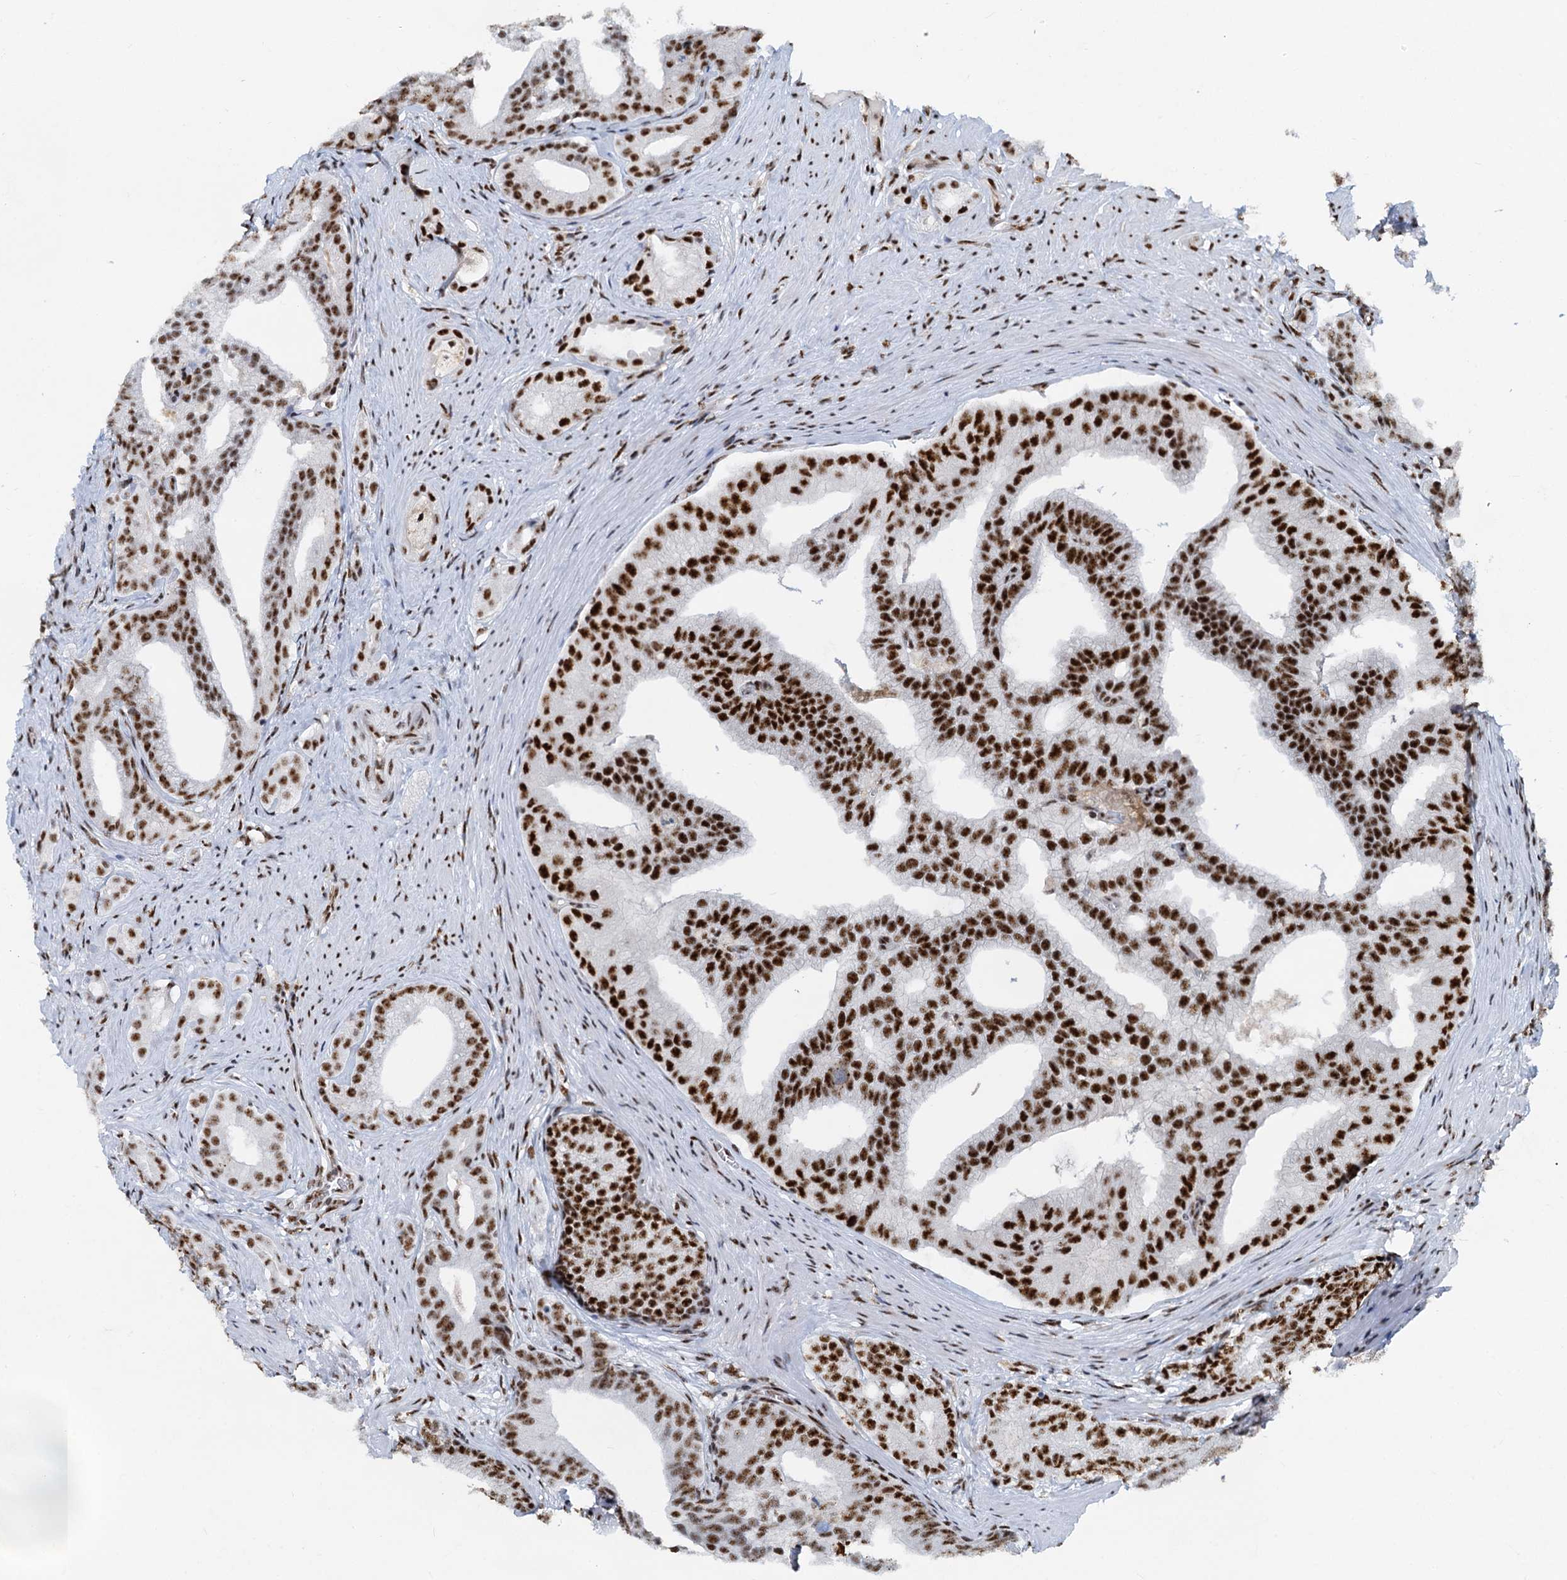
{"staining": {"intensity": "strong", "quantity": ">75%", "location": "nuclear"}, "tissue": "prostate cancer", "cell_type": "Tumor cells", "image_type": "cancer", "snomed": [{"axis": "morphology", "description": "Adenocarcinoma, Low grade"}, {"axis": "topography", "description": "Prostate"}], "caption": "Human adenocarcinoma (low-grade) (prostate) stained with a protein marker shows strong staining in tumor cells.", "gene": "RBM26", "patient": {"sex": "male", "age": 71}}